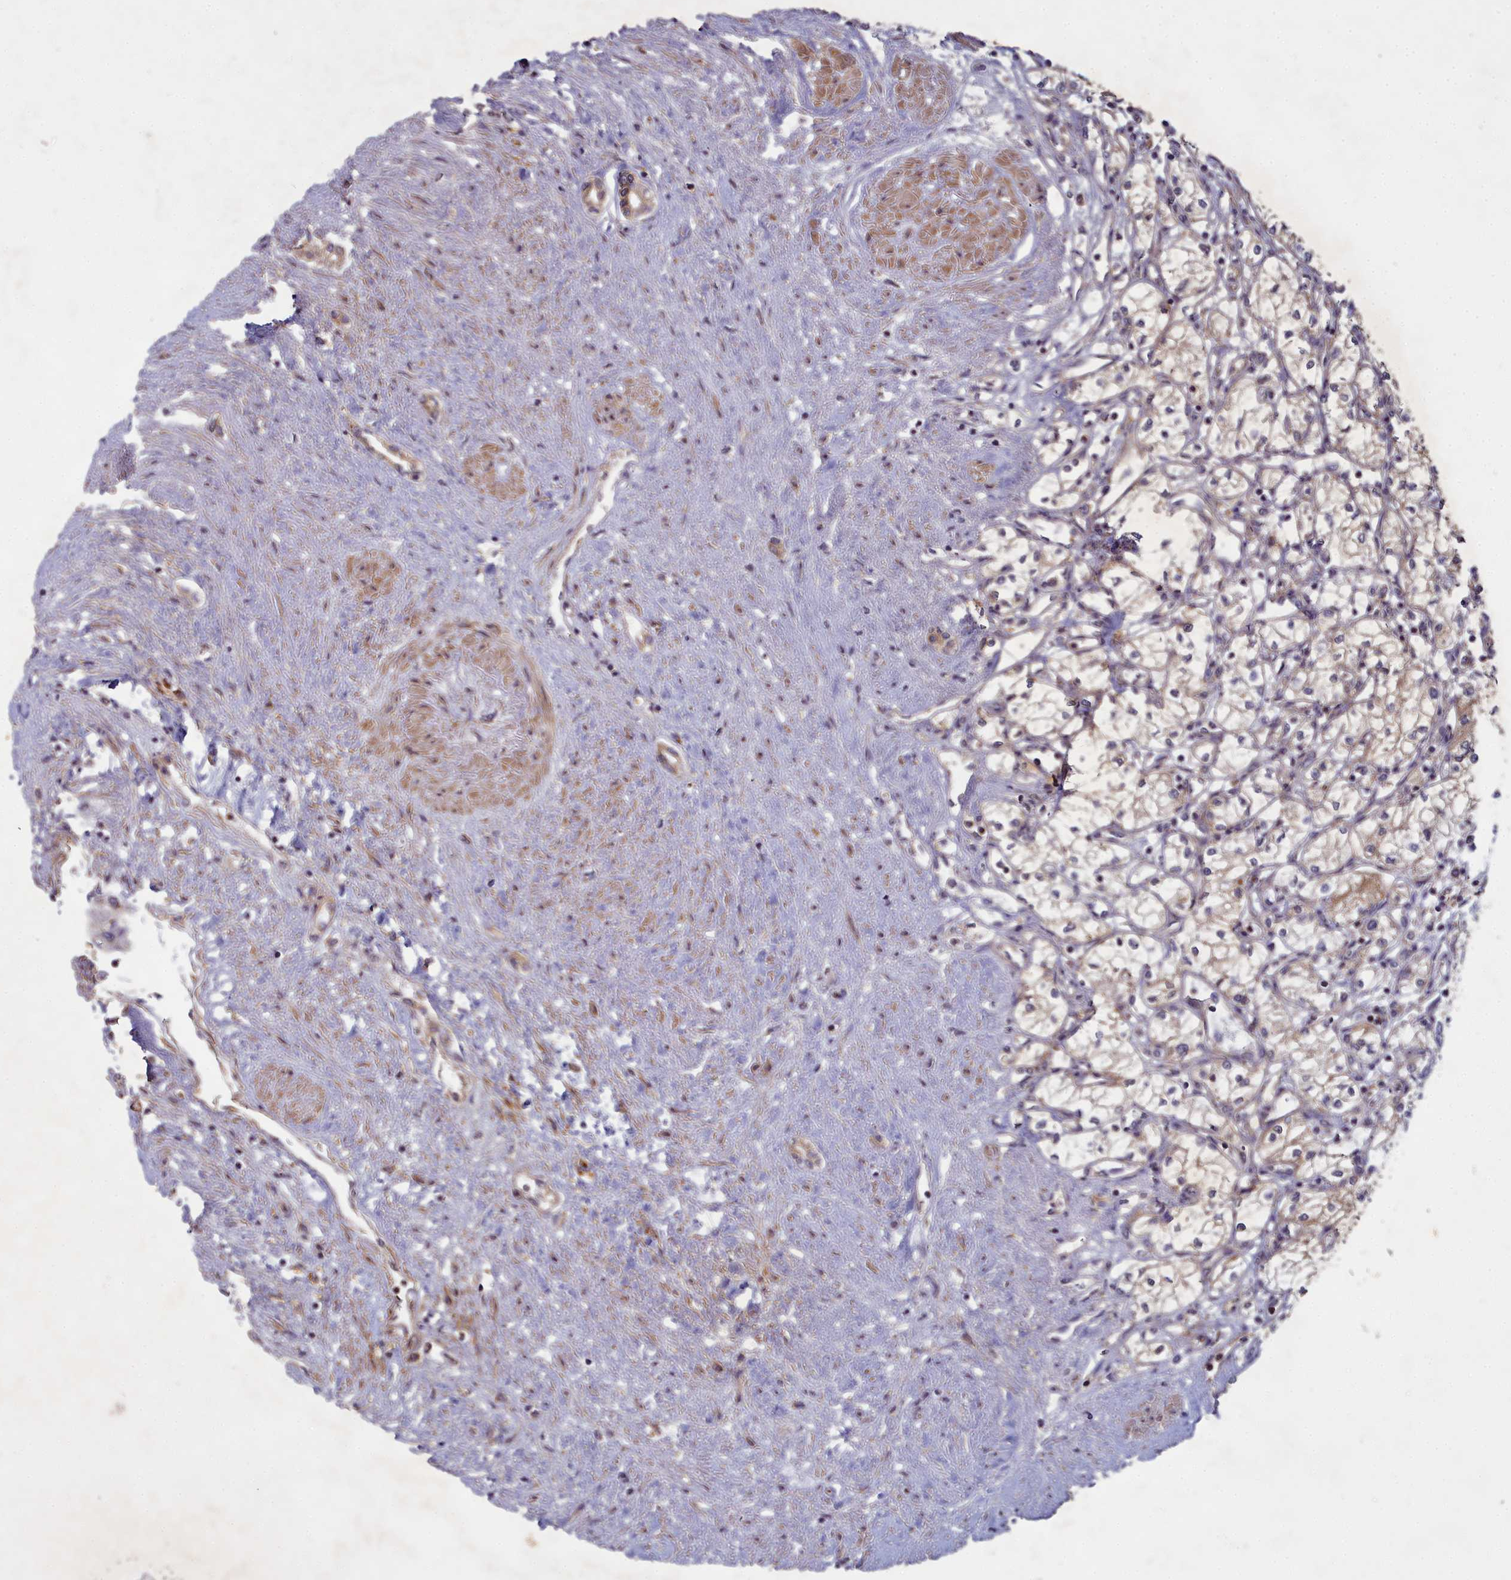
{"staining": {"intensity": "moderate", "quantity": "<25%", "location": "cytoplasmic/membranous"}, "tissue": "renal cancer", "cell_type": "Tumor cells", "image_type": "cancer", "snomed": [{"axis": "morphology", "description": "Adenocarcinoma, NOS"}, {"axis": "topography", "description": "Kidney"}], "caption": "Renal adenocarcinoma stained for a protein shows moderate cytoplasmic/membranous positivity in tumor cells.", "gene": "CCDC167", "patient": {"sex": "male", "age": 59}}